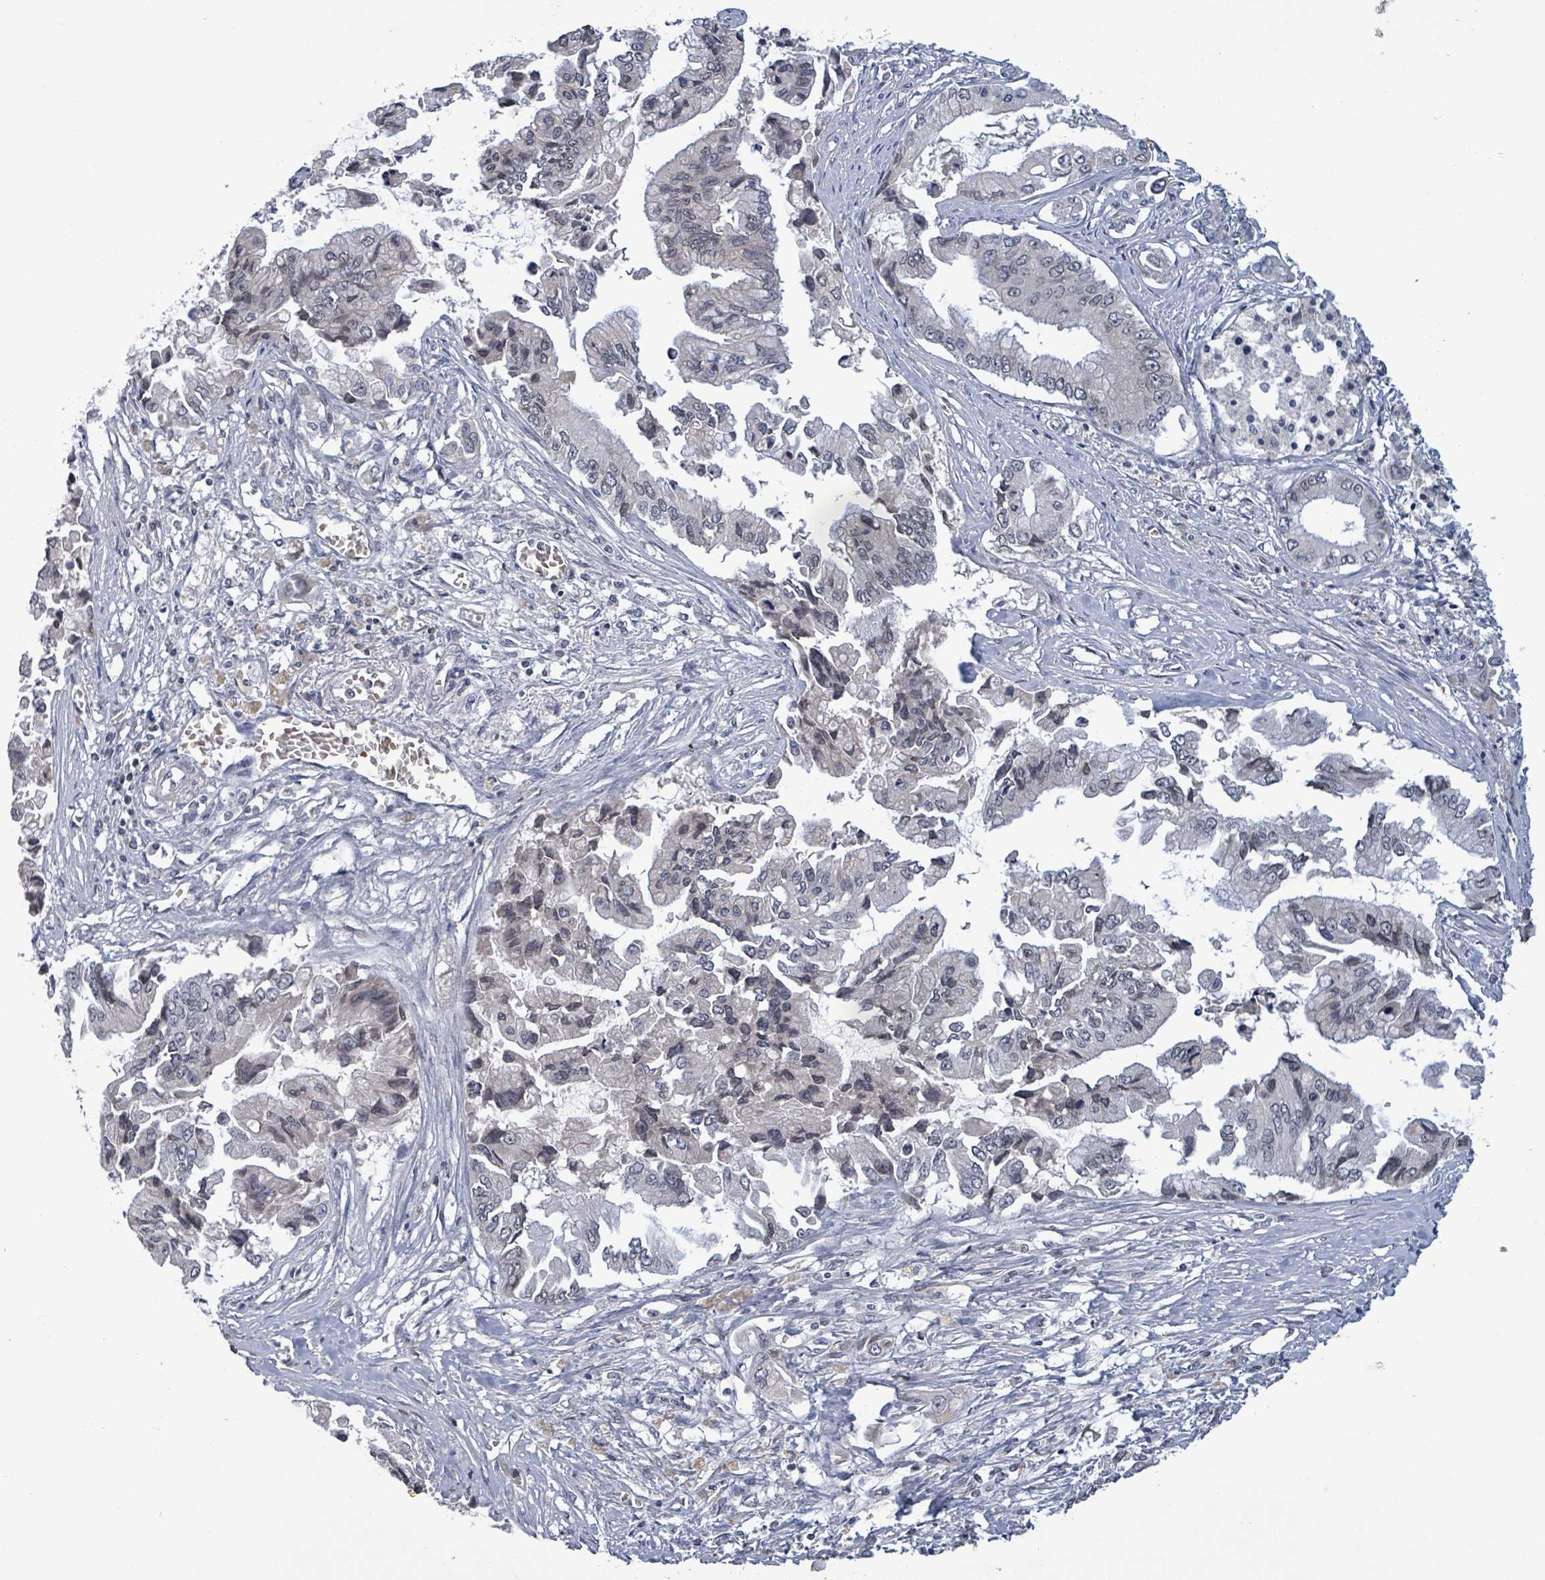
{"staining": {"intensity": "negative", "quantity": "none", "location": "none"}, "tissue": "pancreatic cancer", "cell_type": "Tumor cells", "image_type": "cancer", "snomed": [{"axis": "morphology", "description": "Adenocarcinoma, NOS"}, {"axis": "topography", "description": "Pancreas"}], "caption": "Adenocarcinoma (pancreatic) was stained to show a protein in brown. There is no significant staining in tumor cells. (DAB (3,3'-diaminobenzidine) immunohistochemistry, high magnification).", "gene": "GRM8", "patient": {"sex": "male", "age": 84}}